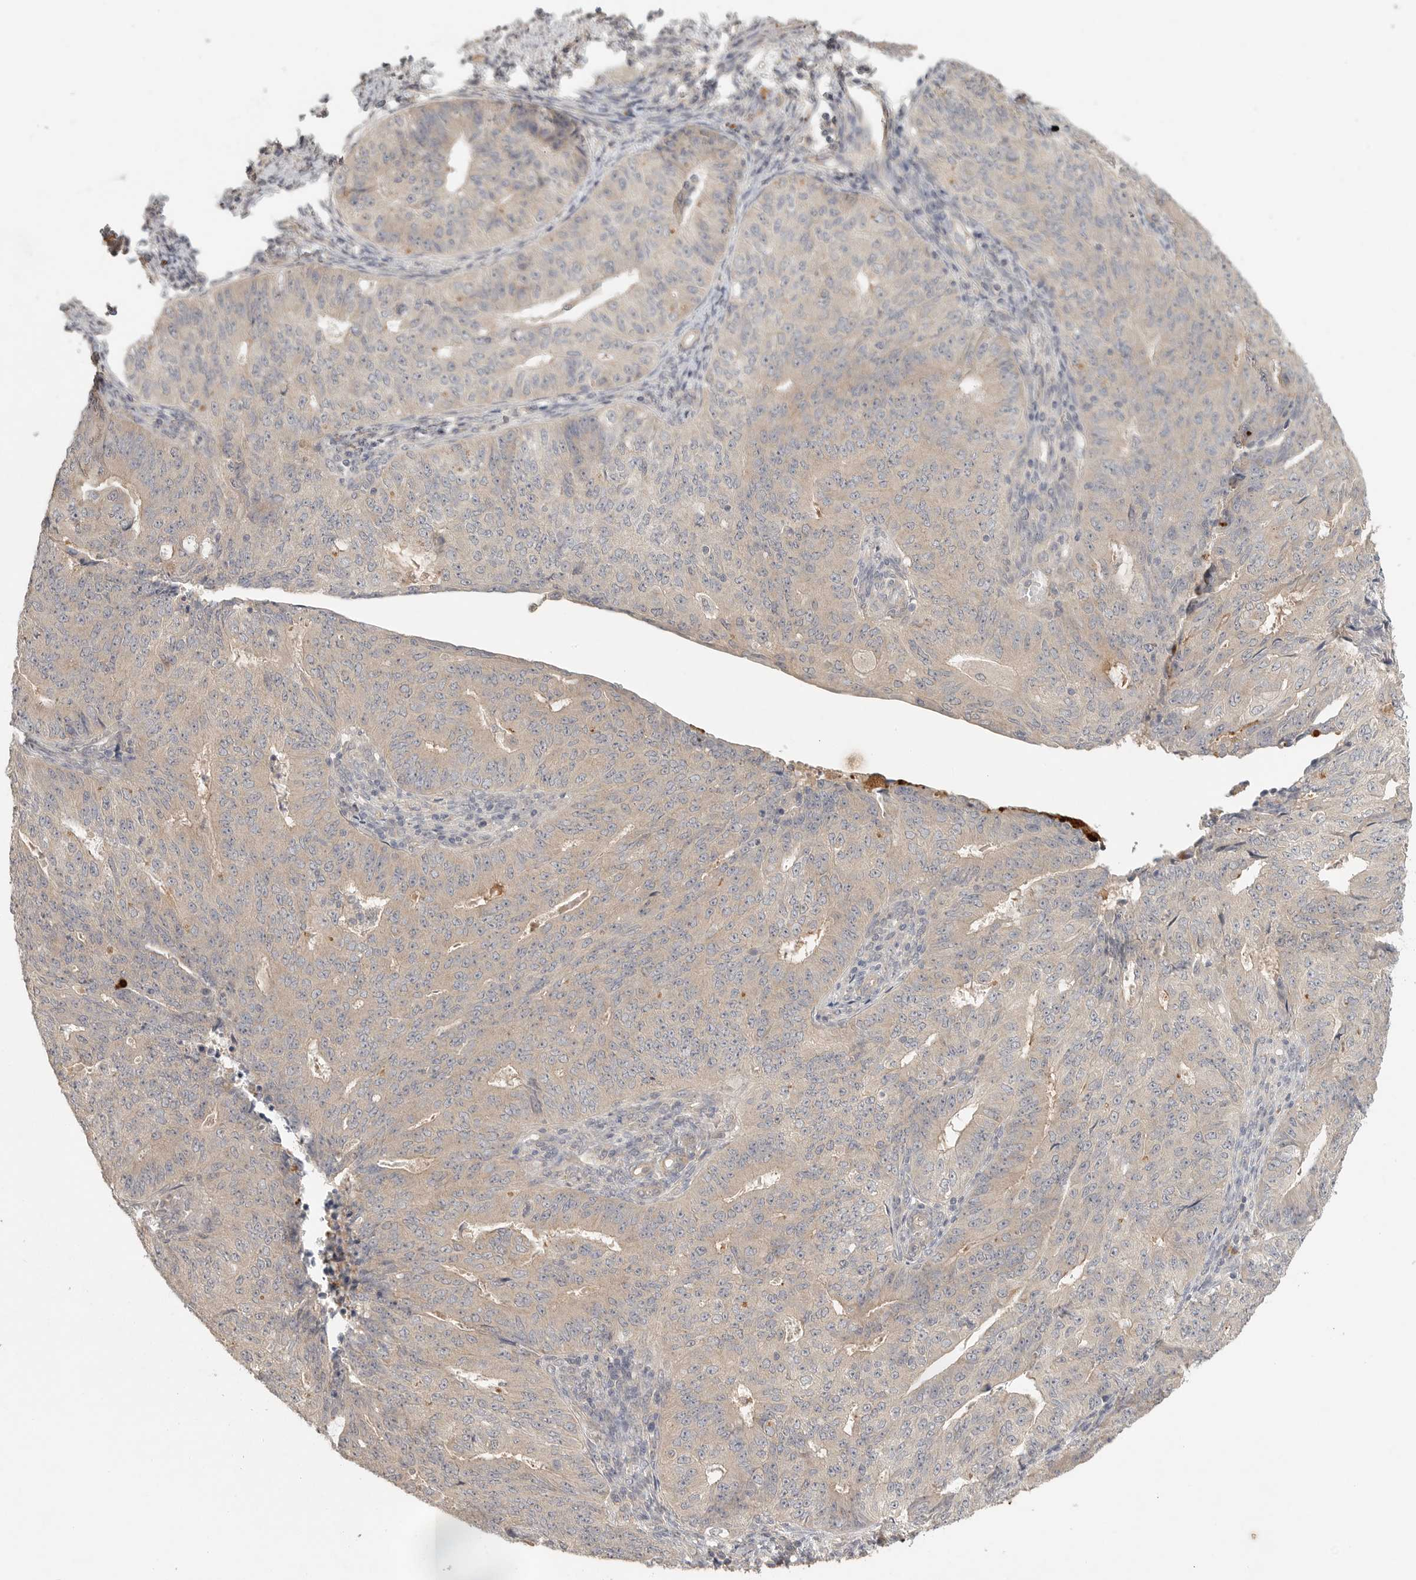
{"staining": {"intensity": "weak", "quantity": "<25%", "location": "cytoplasmic/membranous"}, "tissue": "endometrial cancer", "cell_type": "Tumor cells", "image_type": "cancer", "snomed": [{"axis": "morphology", "description": "Adenocarcinoma, NOS"}, {"axis": "topography", "description": "Endometrium"}], "caption": "Immunohistochemical staining of human adenocarcinoma (endometrial) displays no significant staining in tumor cells.", "gene": "HDAC6", "patient": {"sex": "female", "age": 32}}